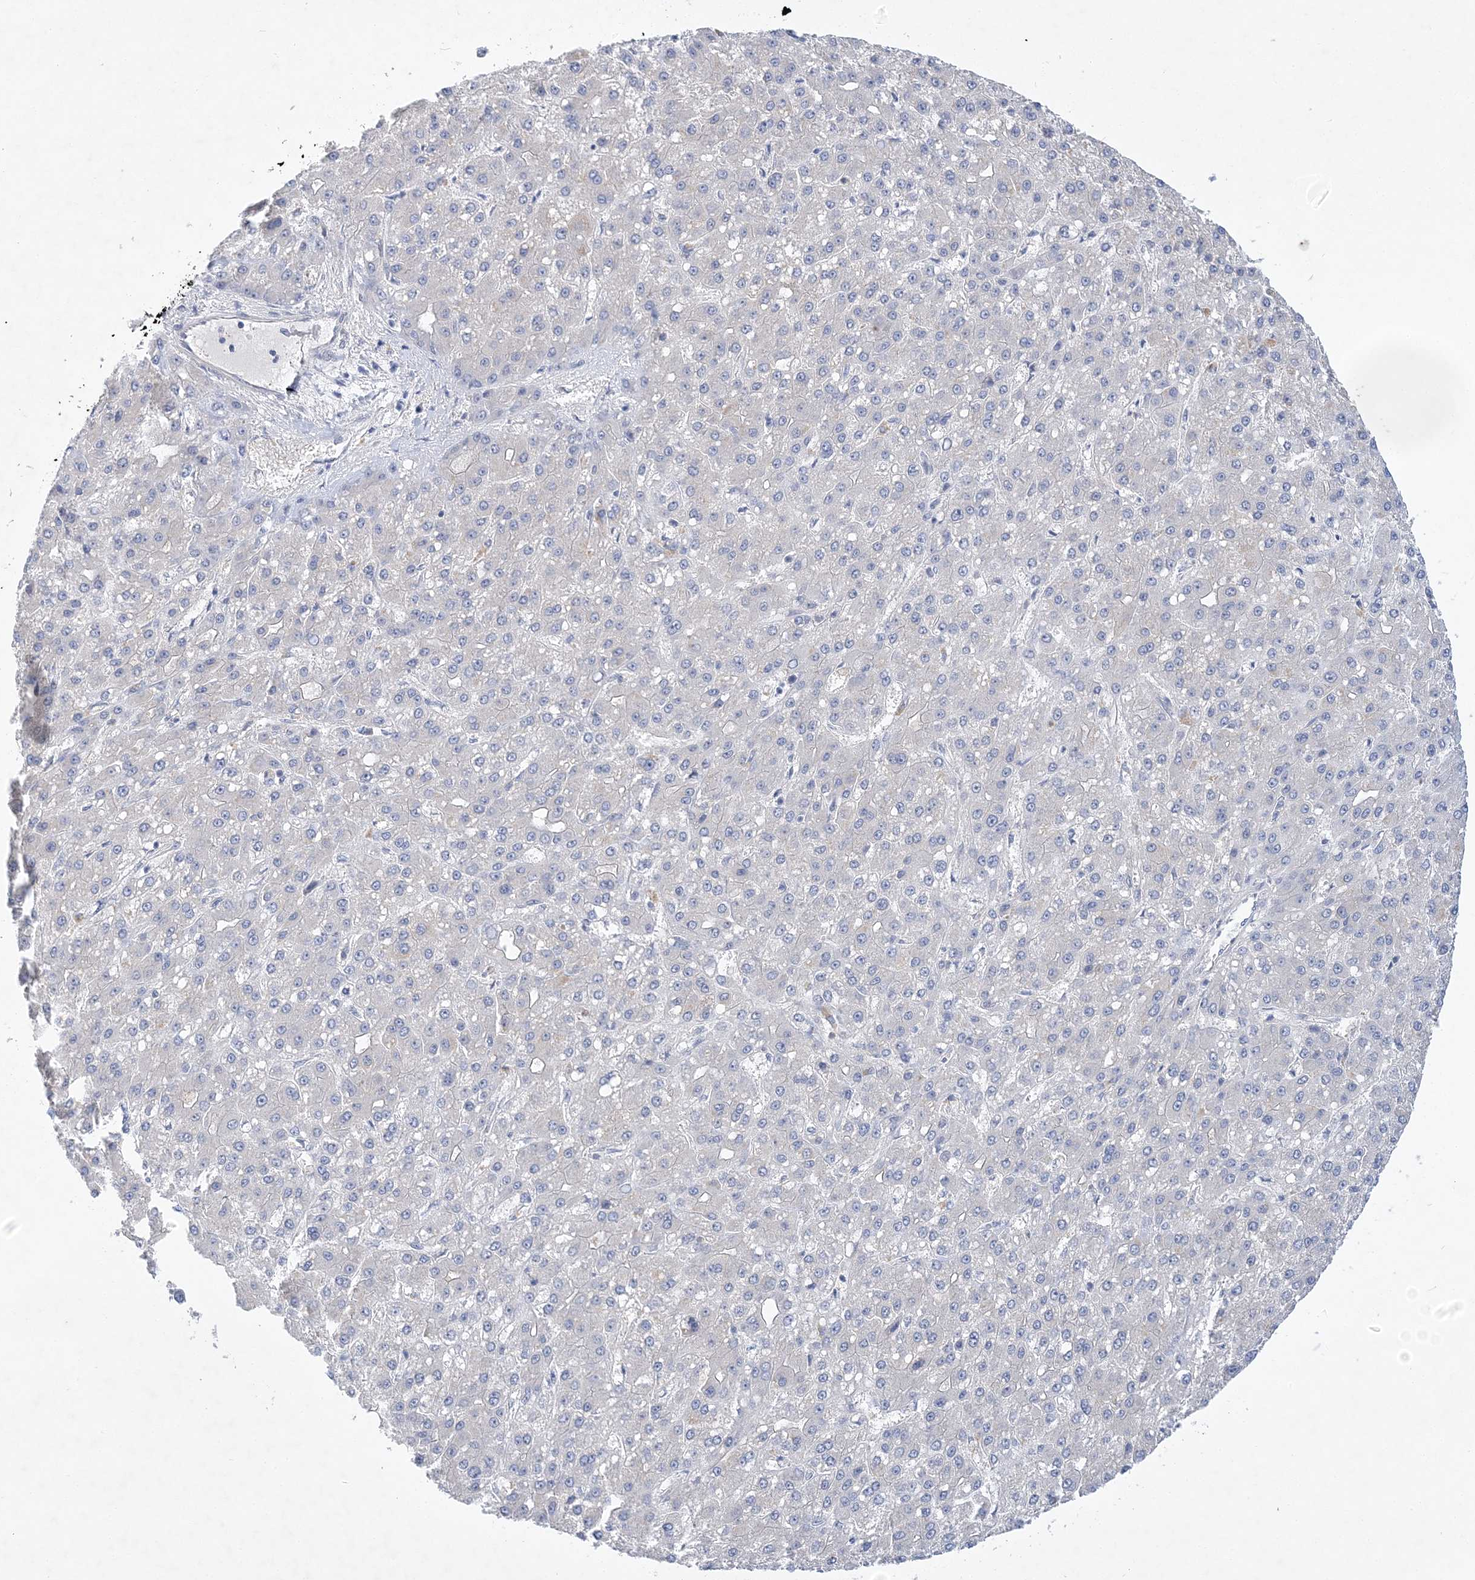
{"staining": {"intensity": "negative", "quantity": "none", "location": "none"}, "tissue": "liver cancer", "cell_type": "Tumor cells", "image_type": "cancer", "snomed": [{"axis": "morphology", "description": "Carcinoma, Hepatocellular, NOS"}, {"axis": "topography", "description": "Liver"}], "caption": "A micrograph of liver cancer stained for a protein exhibits no brown staining in tumor cells.", "gene": "ANKRD35", "patient": {"sex": "male", "age": 67}}